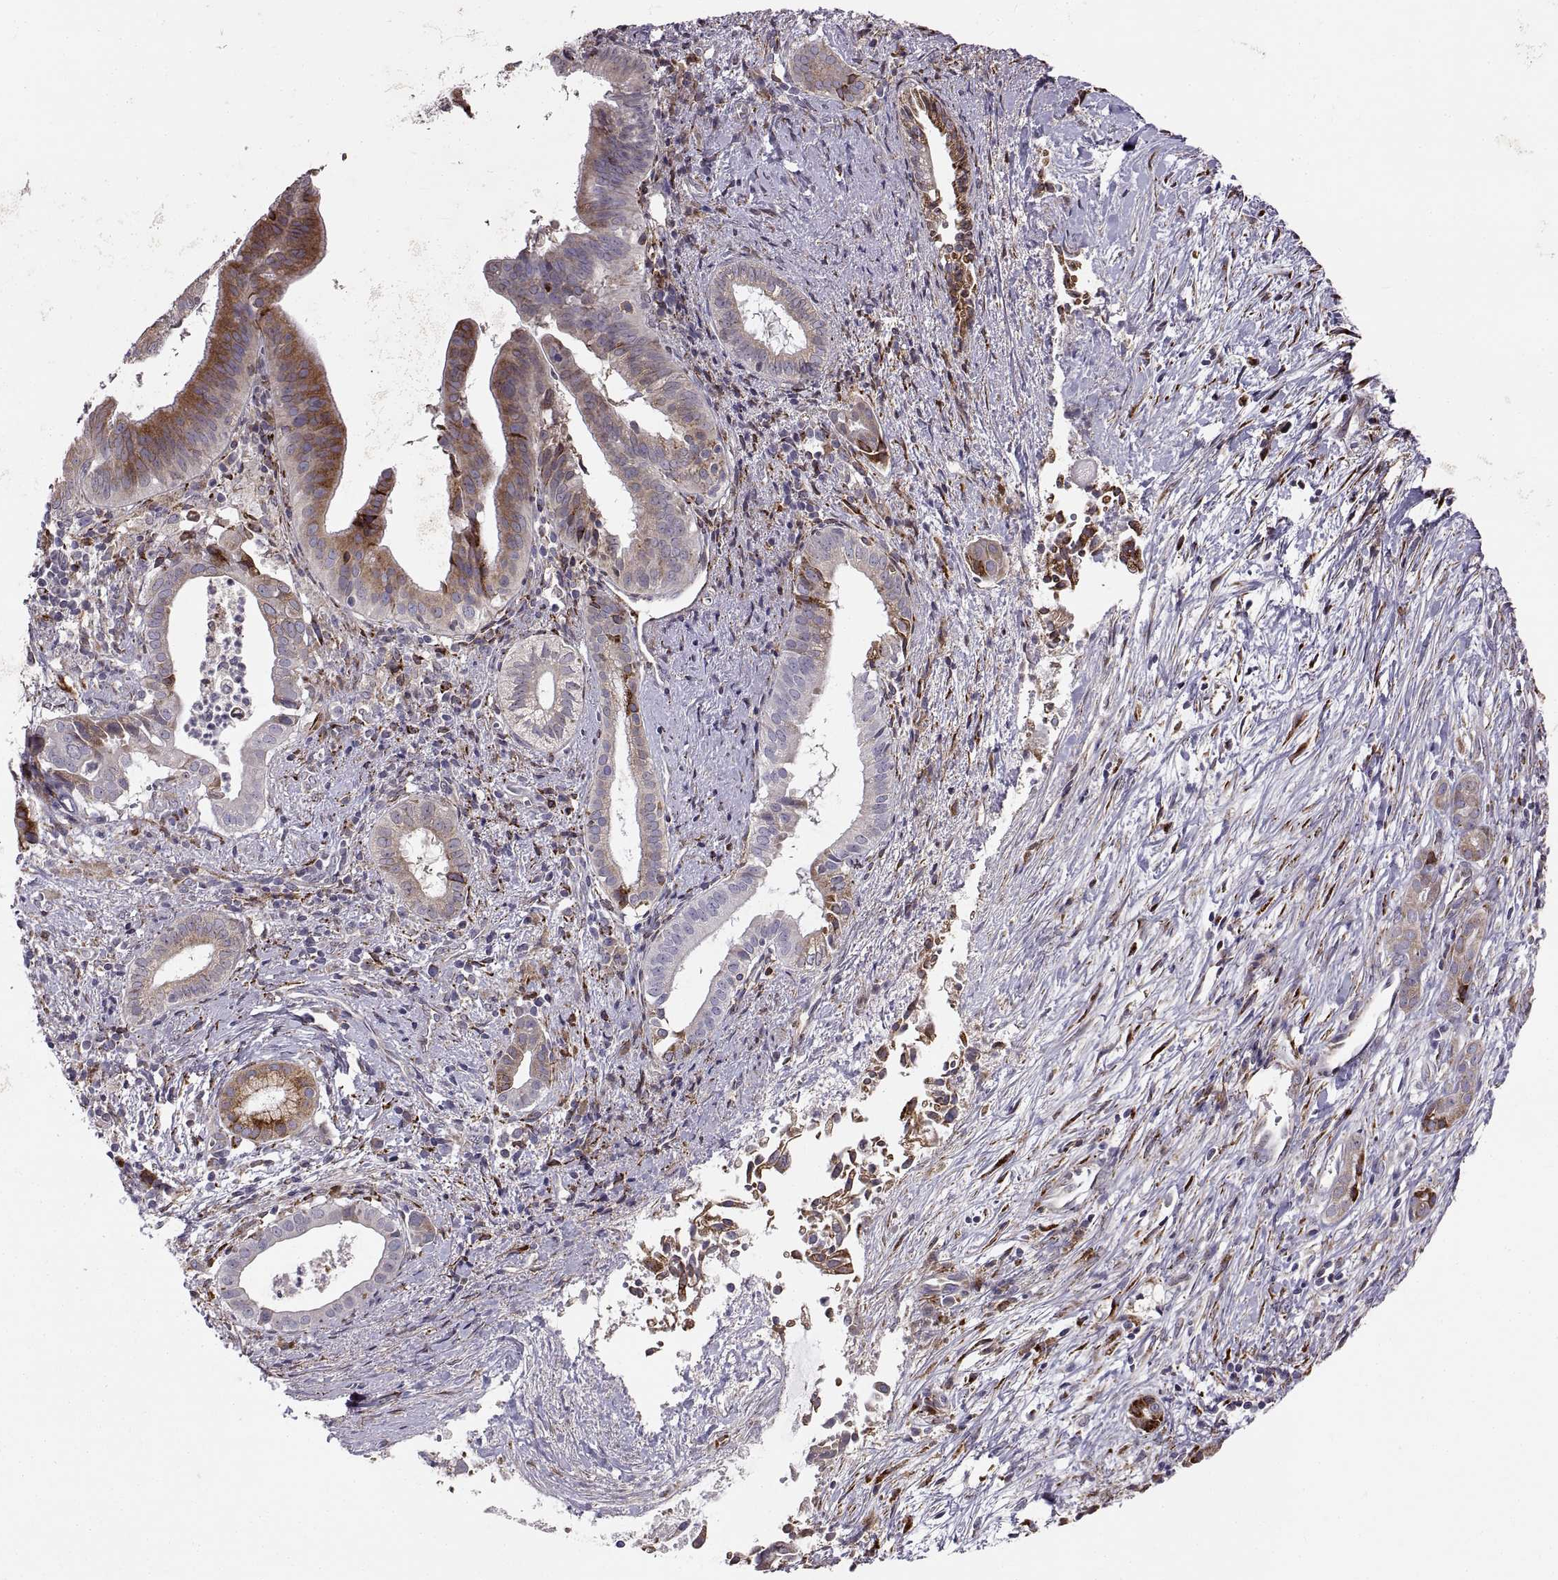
{"staining": {"intensity": "weak", "quantity": ">75%", "location": "cytoplasmic/membranous"}, "tissue": "pancreatic cancer", "cell_type": "Tumor cells", "image_type": "cancer", "snomed": [{"axis": "morphology", "description": "Adenocarcinoma, NOS"}, {"axis": "topography", "description": "Pancreas"}], "caption": "Protein analysis of pancreatic cancer (adenocarcinoma) tissue shows weak cytoplasmic/membranous positivity in approximately >75% of tumor cells.", "gene": "PLEKHB2", "patient": {"sex": "male", "age": 61}}